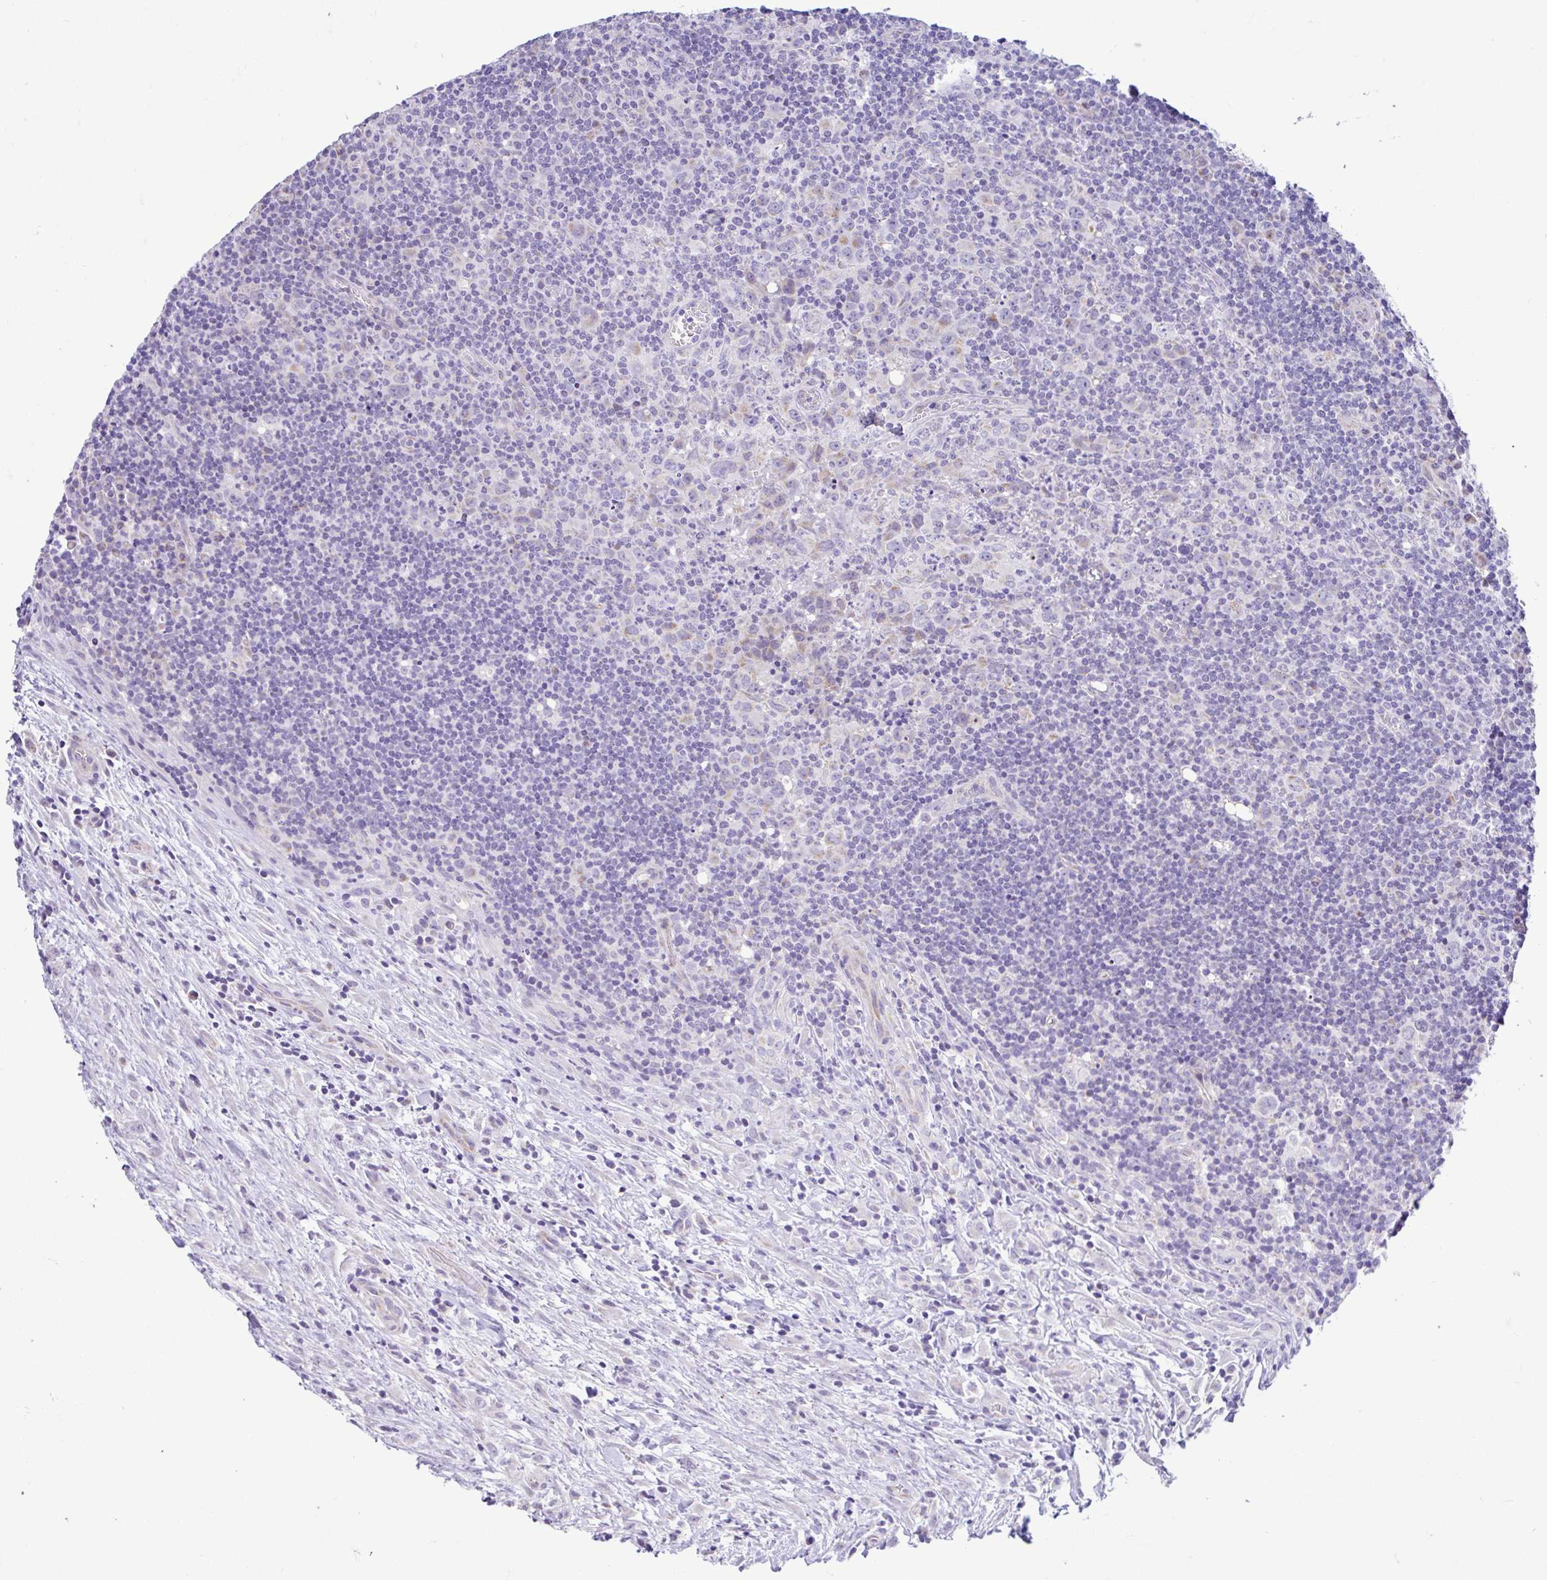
{"staining": {"intensity": "negative", "quantity": "none", "location": "none"}, "tissue": "lymphoma", "cell_type": "Tumor cells", "image_type": "cancer", "snomed": [{"axis": "morphology", "description": "Hodgkin's disease, NOS"}, {"axis": "topography", "description": "Lymph node"}], "caption": "IHC histopathology image of neoplastic tissue: Hodgkin's disease stained with DAB (3,3'-diaminobenzidine) exhibits no significant protein positivity in tumor cells.", "gene": "NDUFS2", "patient": {"sex": "female", "age": 18}}